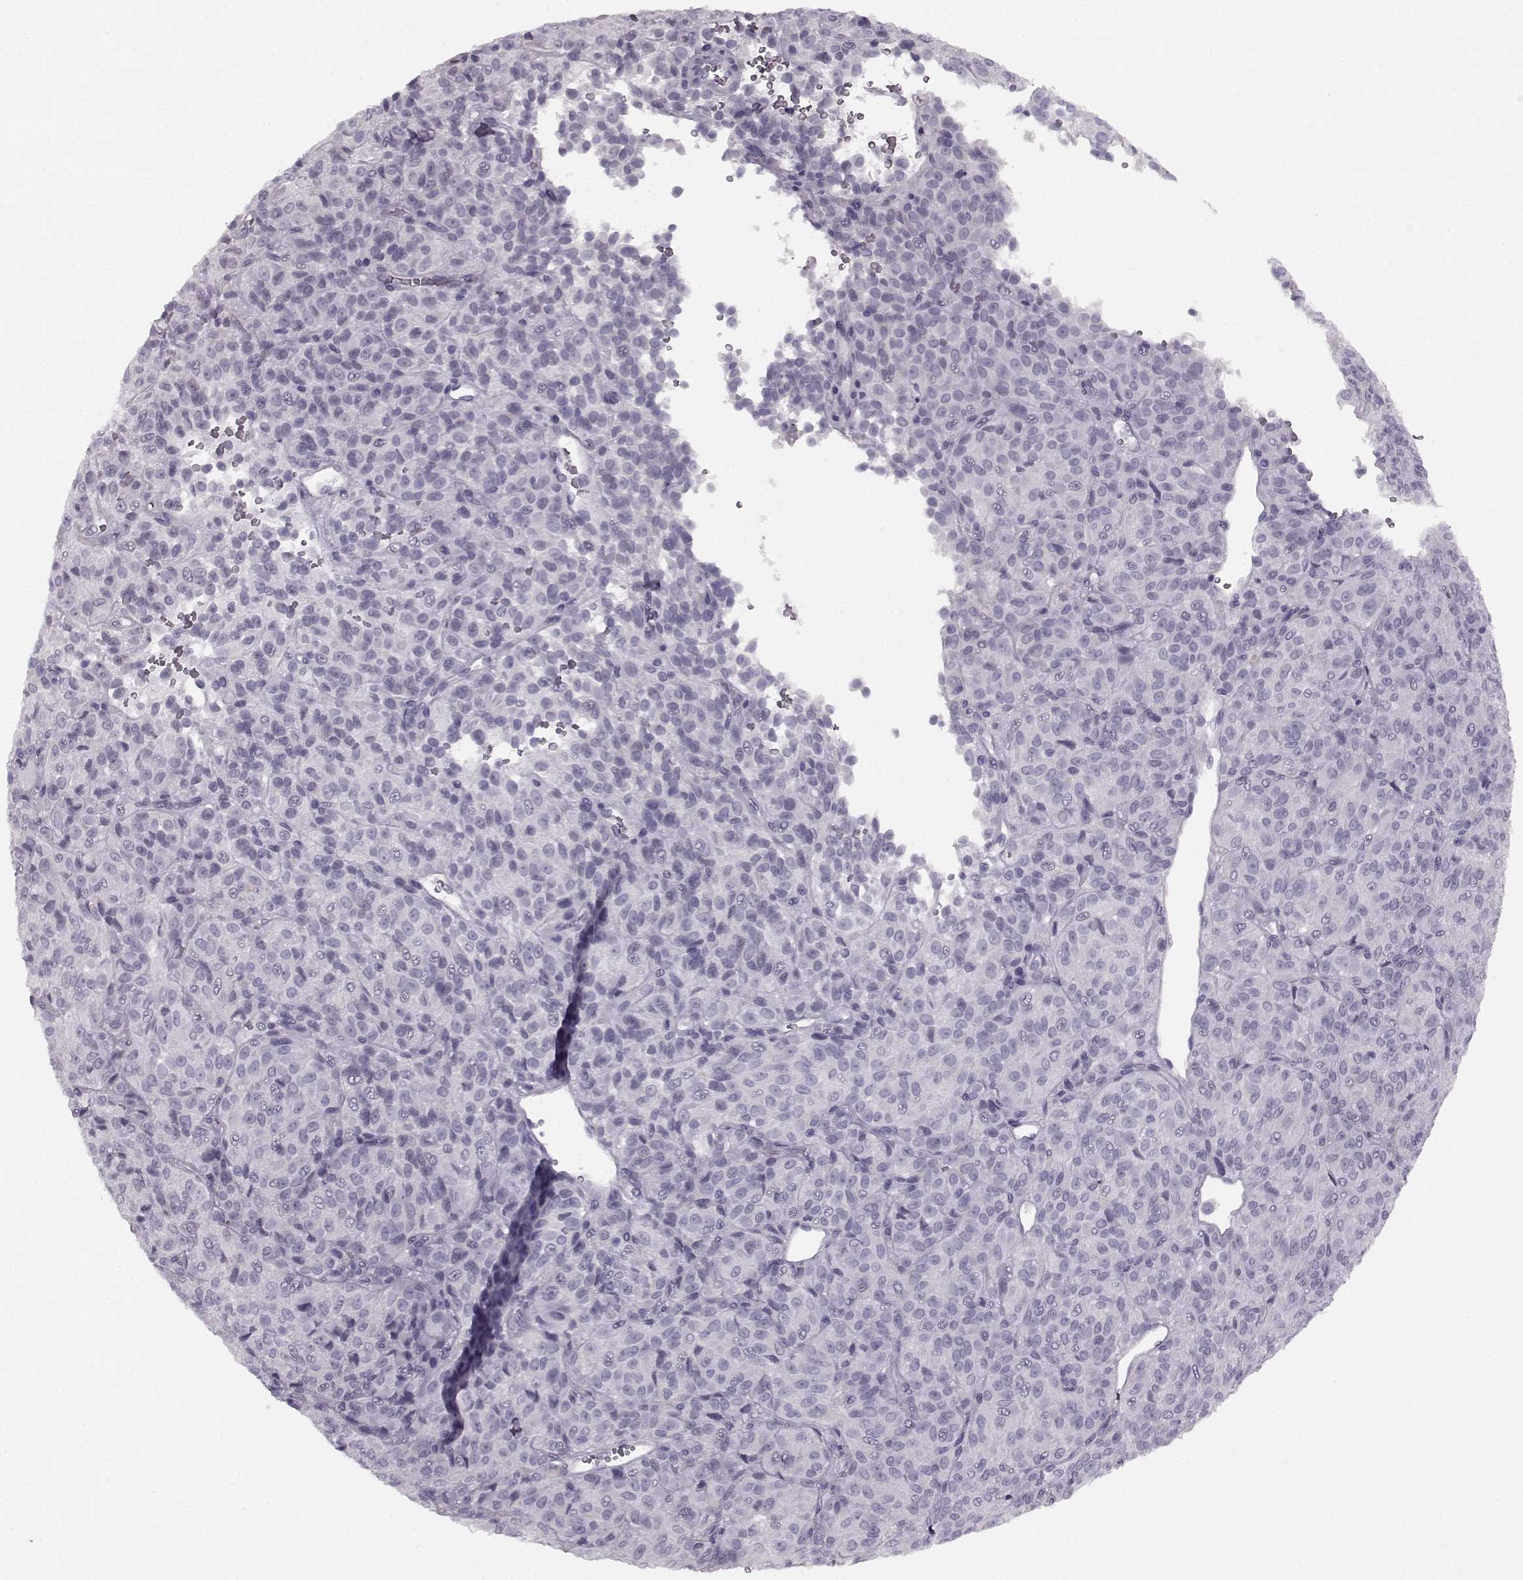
{"staining": {"intensity": "negative", "quantity": "none", "location": "none"}, "tissue": "melanoma", "cell_type": "Tumor cells", "image_type": "cancer", "snomed": [{"axis": "morphology", "description": "Malignant melanoma, Metastatic site"}, {"axis": "topography", "description": "Brain"}], "caption": "Image shows no significant protein staining in tumor cells of malignant melanoma (metastatic site).", "gene": "SEMG2", "patient": {"sex": "female", "age": 56}}